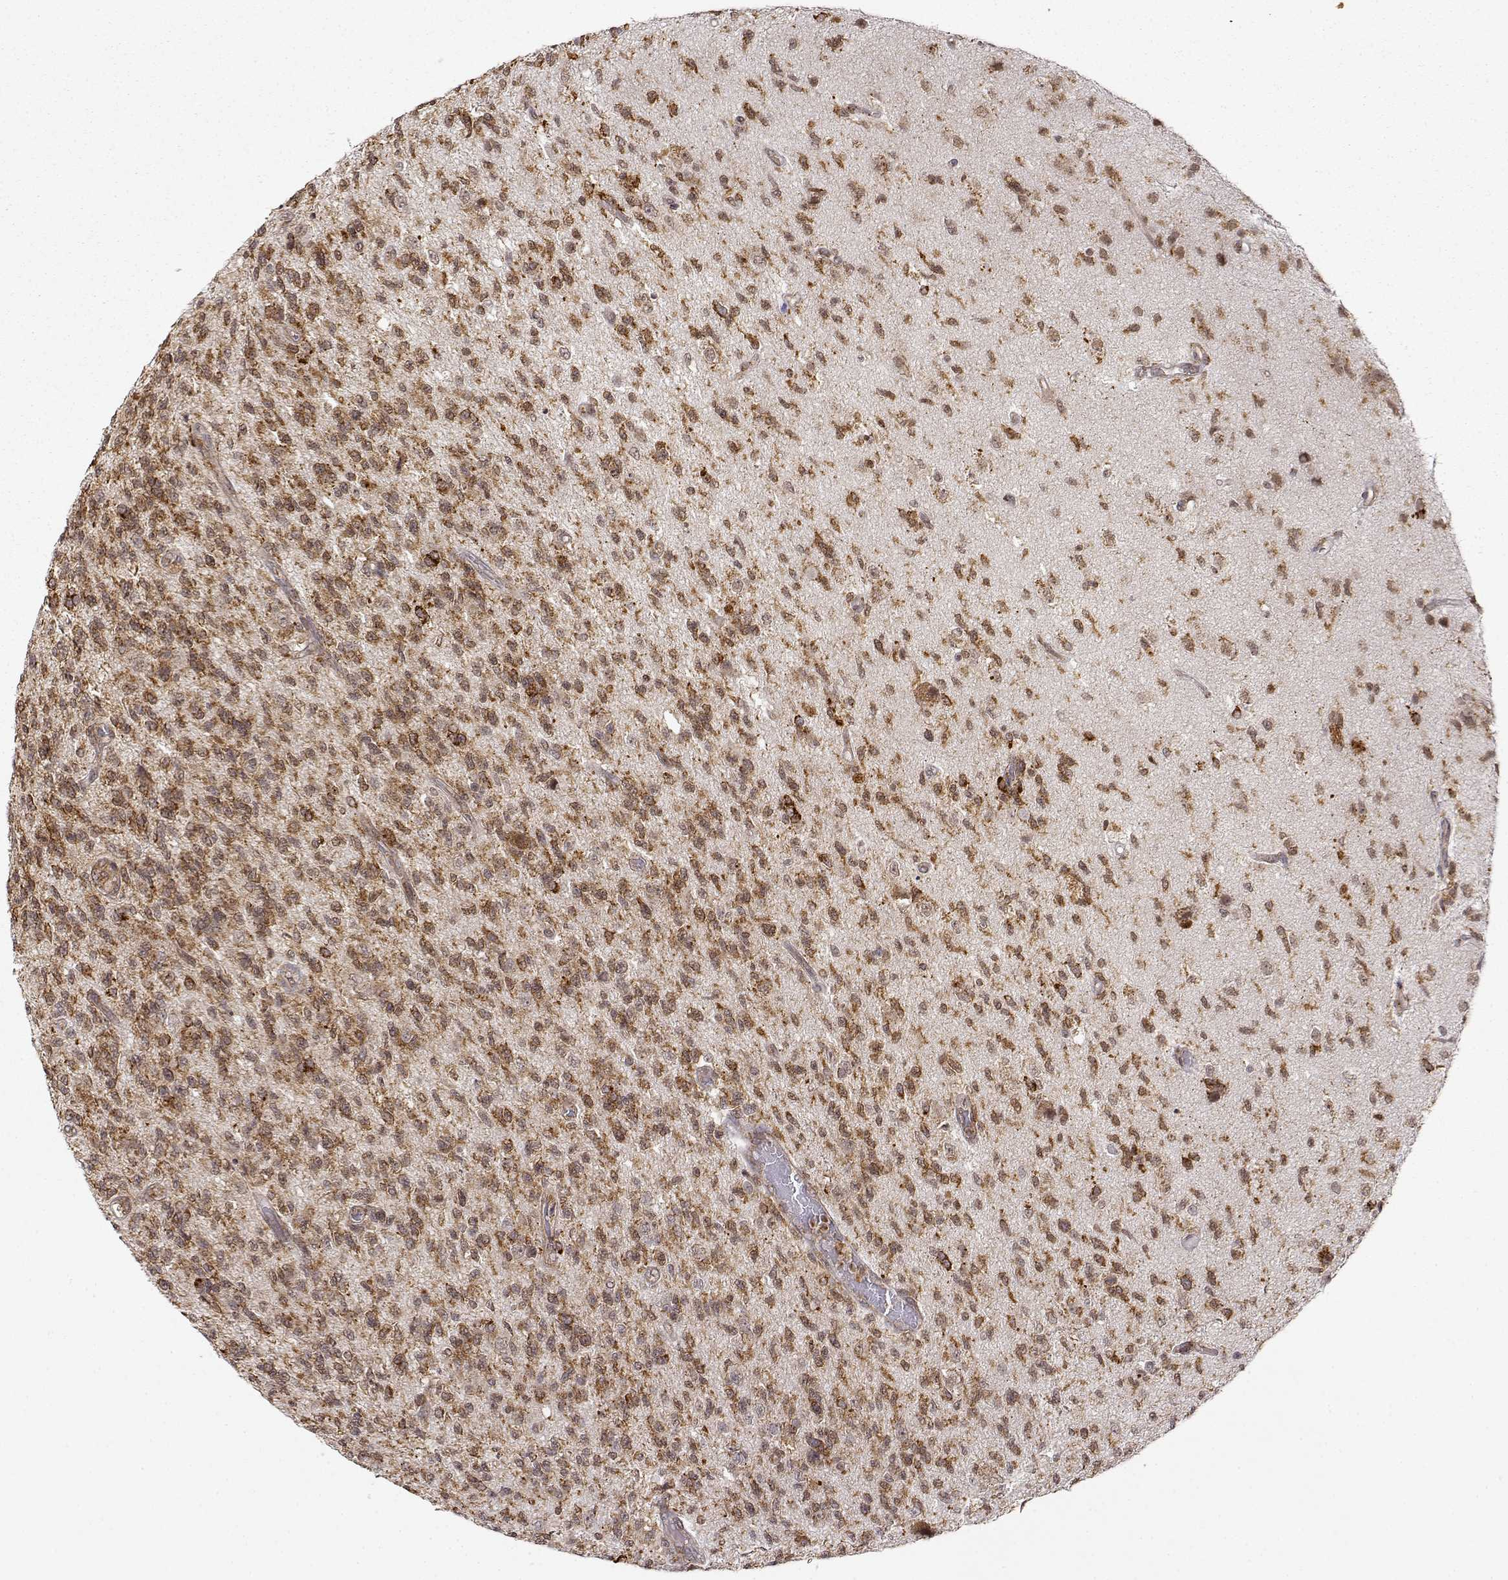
{"staining": {"intensity": "strong", "quantity": ">75%", "location": "cytoplasmic/membranous"}, "tissue": "glioma", "cell_type": "Tumor cells", "image_type": "cancer", "snomed": [{"axis": "morphology", "description": "Glioma, malignant, High grade"}, {"axis": "topography", "description": "Brain"}], "caption": "The histopathology image reveals staining of malignant glioma (high-grade), revealing strong cytoplasmic/membranous protein staining (brown color) within tumor cells.", "gene": "RNF13", "patient": {"sex": "male", "age": 56}}